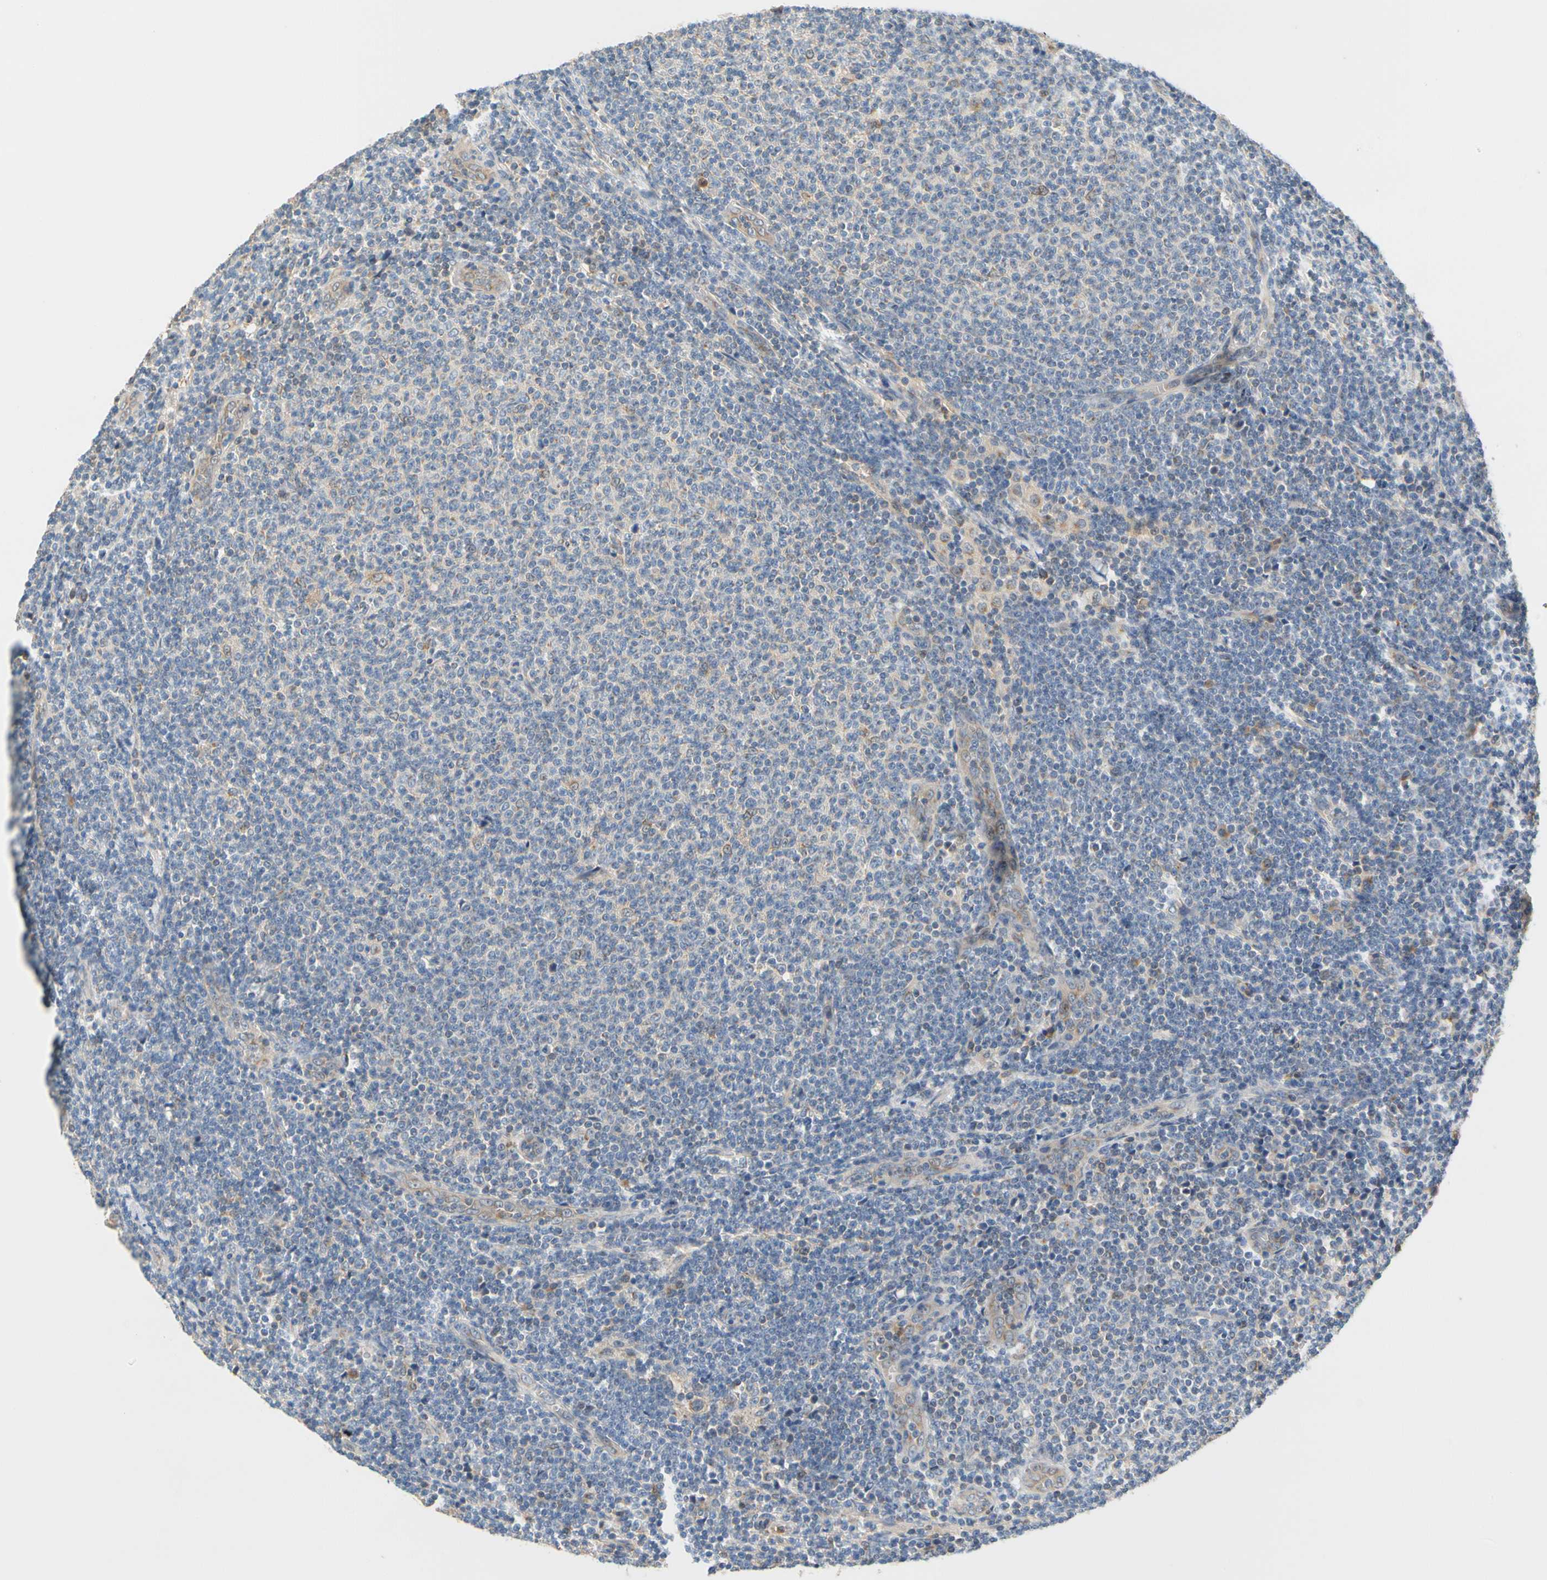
{"staining": {"intensity": "weak", "quantity": "<25%", "location": "cytoplasmic/membranous"}, "tissue": "lymphoma", "cell_type": "Tumor cells", "image_type": "cancer", "snomed": [{"axis": "morphology", "description": "Malignant lymphoma, non-Hodgkin's type, Low grade"}, {"axis": "topography", "description": "Lymph node"}], "caption": "There is no significant positivity in tumor cells of lymphoma. The staining was performed using DAB (3,3'-diaminobenzidine) to visualize the protein expression in brown, while the nuclei were stained in blue with hematoxylin (Magnification: 20x).", "gene": "GPSM2", "patient": {"sex": "male", "age": 66}}